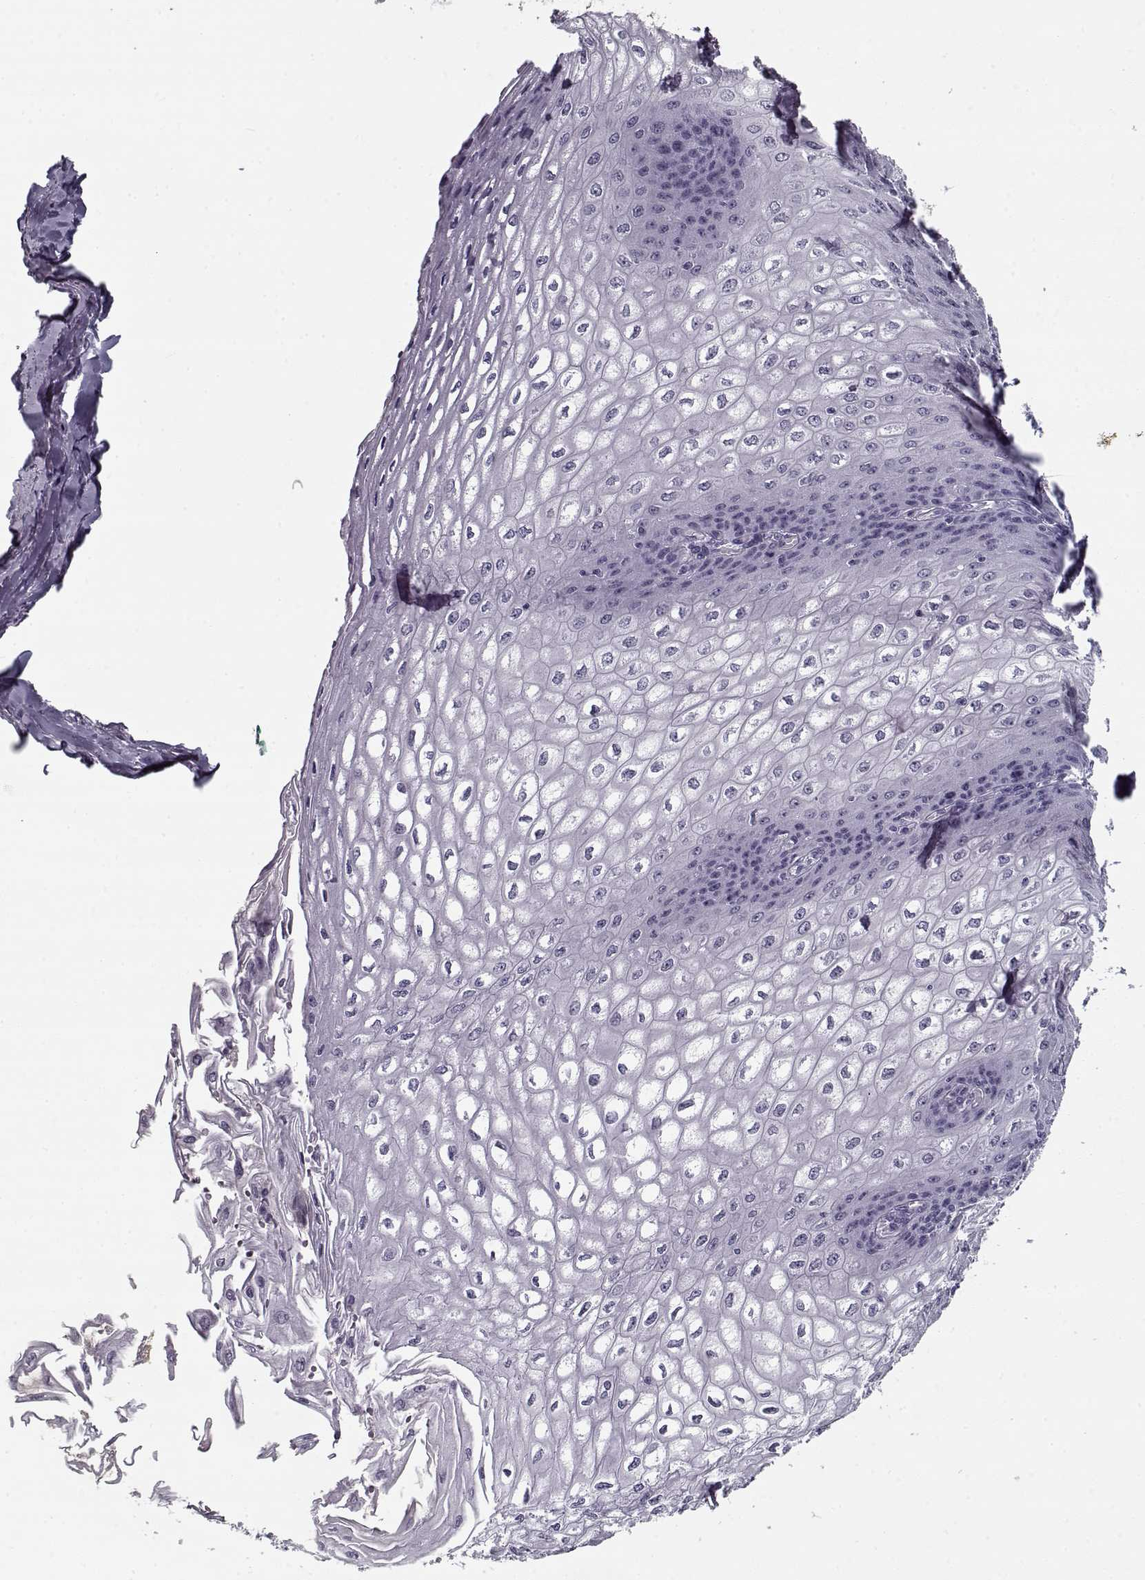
{"staining": {"intensity": "negative", "quantity": "none", "location": "none"}, "tissue": "esophagus", "cell_type": "Squamous epithelial cells", "image_type": "normal", "snomed": [{"axis": "morphology", "description": "Normal tissue, NOS"}, {"axis": "topography", "description": "Esophagus"}], "caption": "This micrograph is of benign esophagus stained with immunohistochemistry (IHC) to label a protein in brown with the nuclei are counter-stained blue. There is no positivity in squamous epithelial cells.", "gene": "RNF32", "patient": {"sex": "male", "age": 58}}